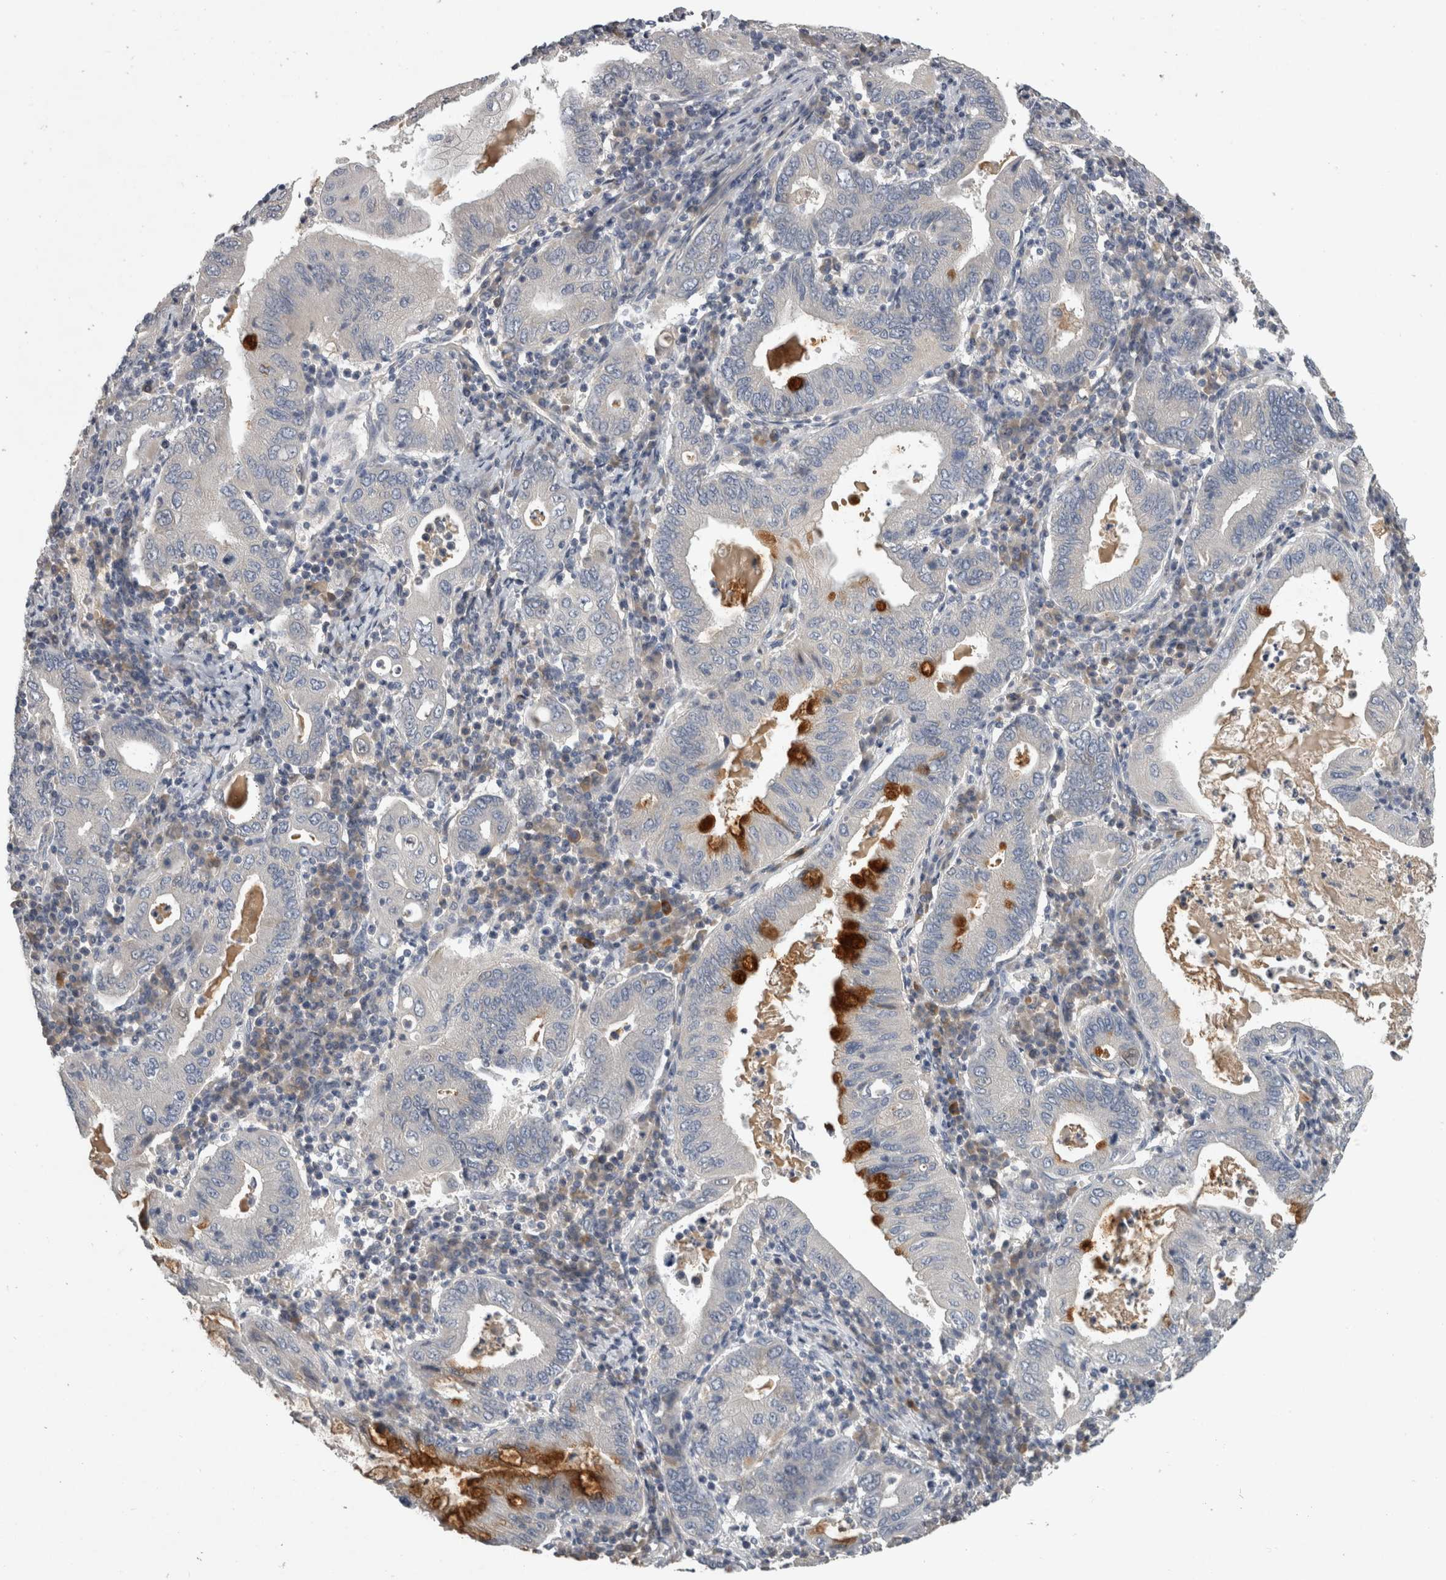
{"staining": {"intensity": "strong", "quantity": "<25%", "location": "cytoplasmic/membranous"}, "tissue": "stomach cancer", "cell_type": "Tumor cells", "image_type": "cancer", "snomed": [{"axis": "morphology", "description": "Normal tissue, NOS"}, {"axis": "morphology", "description": "Adenocarcinoma, NOS"}, {"axis": "topography", "description": "Esophagus"}, {"axis": "topography", "description": "Stomach, upper"}, {"axis": "topography", "description": "Peripheral nerve tissue"}], "caption": "Strong cytoplasmic/membranous protein positivity is present in approximately <25% of tumor cells in adenocarcinoma (stomach).", "gene": "SLC22A11", "patient": {"sex": "male", "age": 62}}